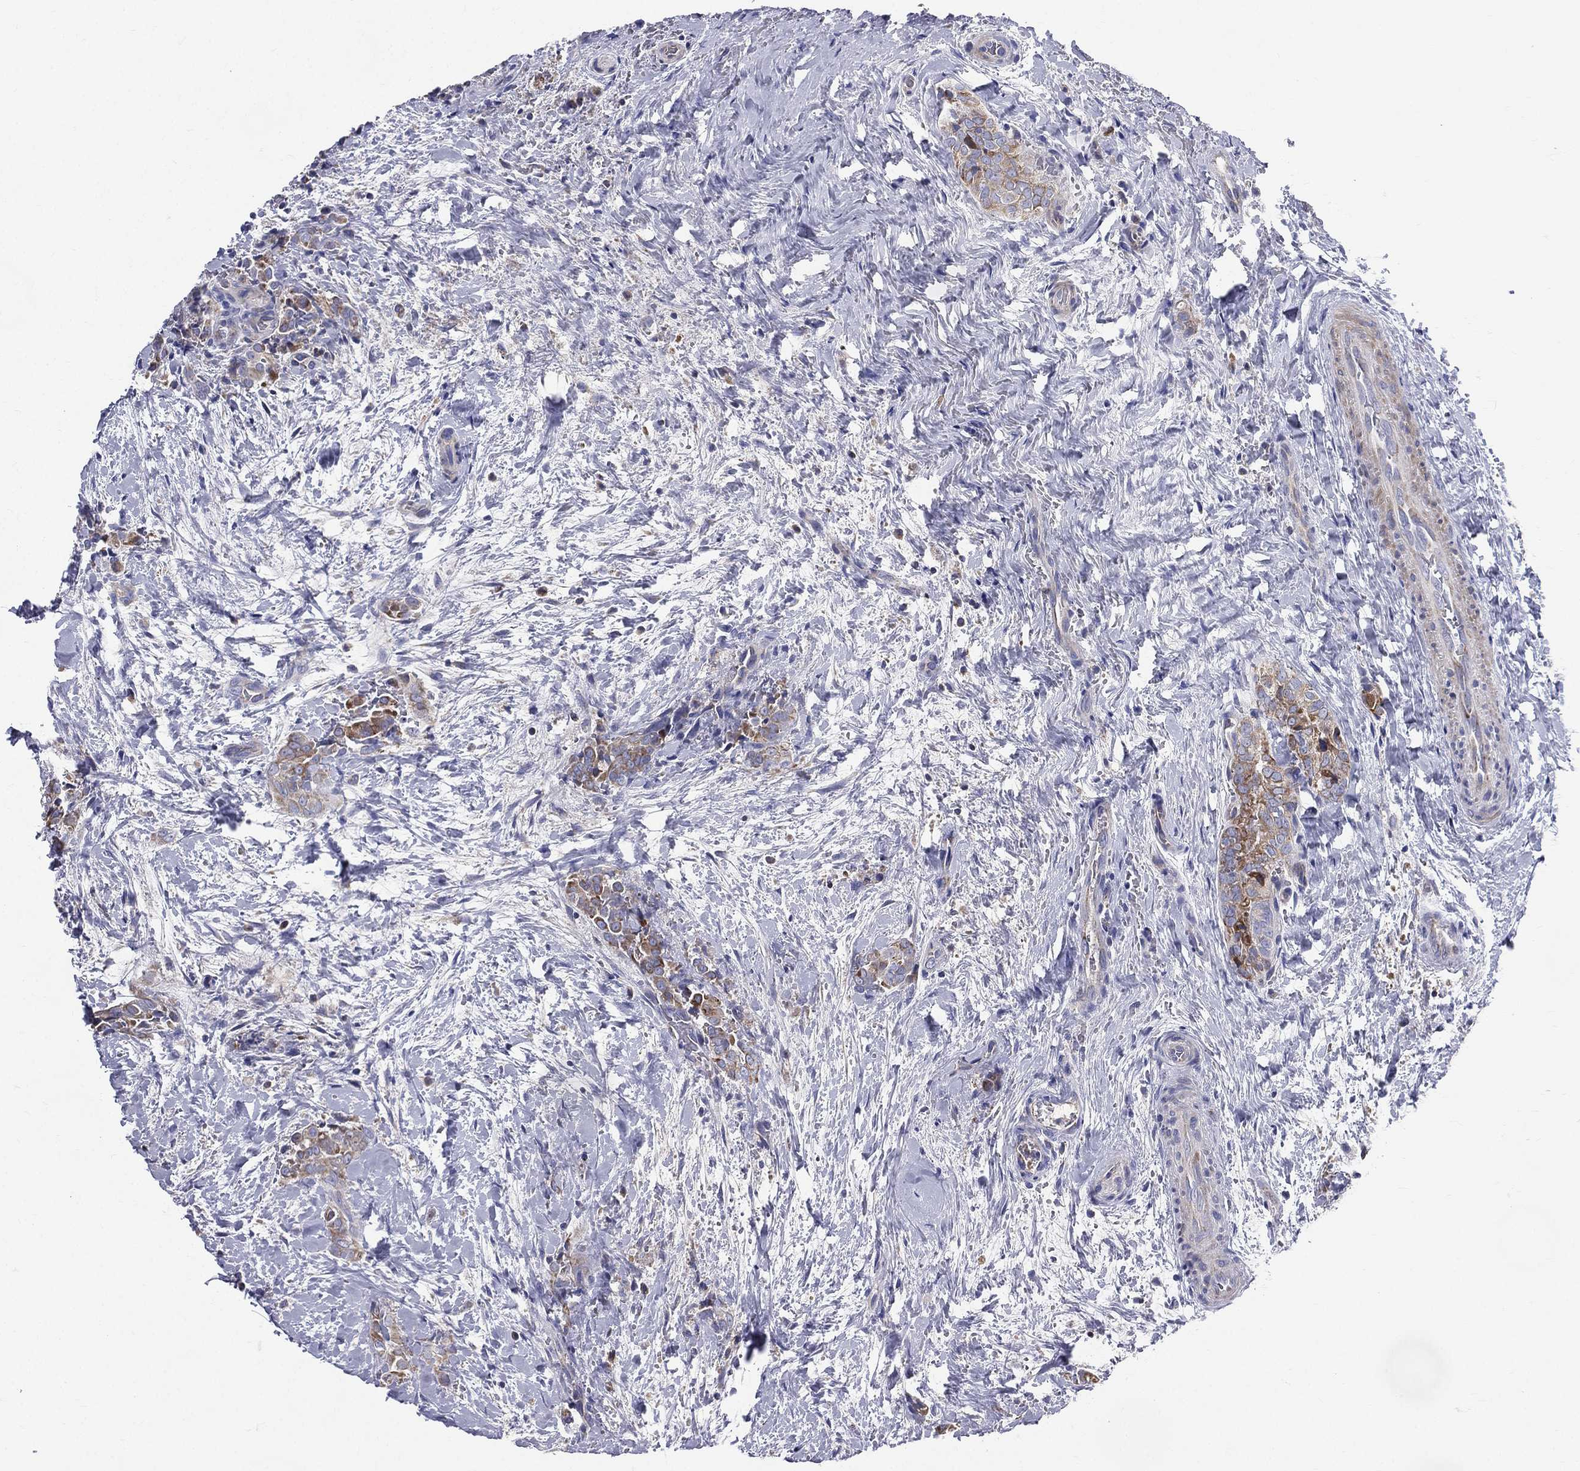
{"staining": {"intensity": "moderate", "quantity": "25%-75%", "location": "cytoplasmic/membranous"}, "tissue": "thyroid cancer", "cell_type": "Tumor cells", "image_type": "cancer", "snomed": [{"axis": "morphology", "description": "Papillary adenocarcinoma, NOS"}, {"axis": "topography", "description": "Thyroid gland"}], "caption": "Moderate cytoplasmic/membranous positivity for a protein is identified in approximately 25%-75% of tumor cells of thyroid papillary adenocarcinoma using immunohistochemistry.", "gene": "PWWP3A", "patient": {"sex": "male", "age": 61}}